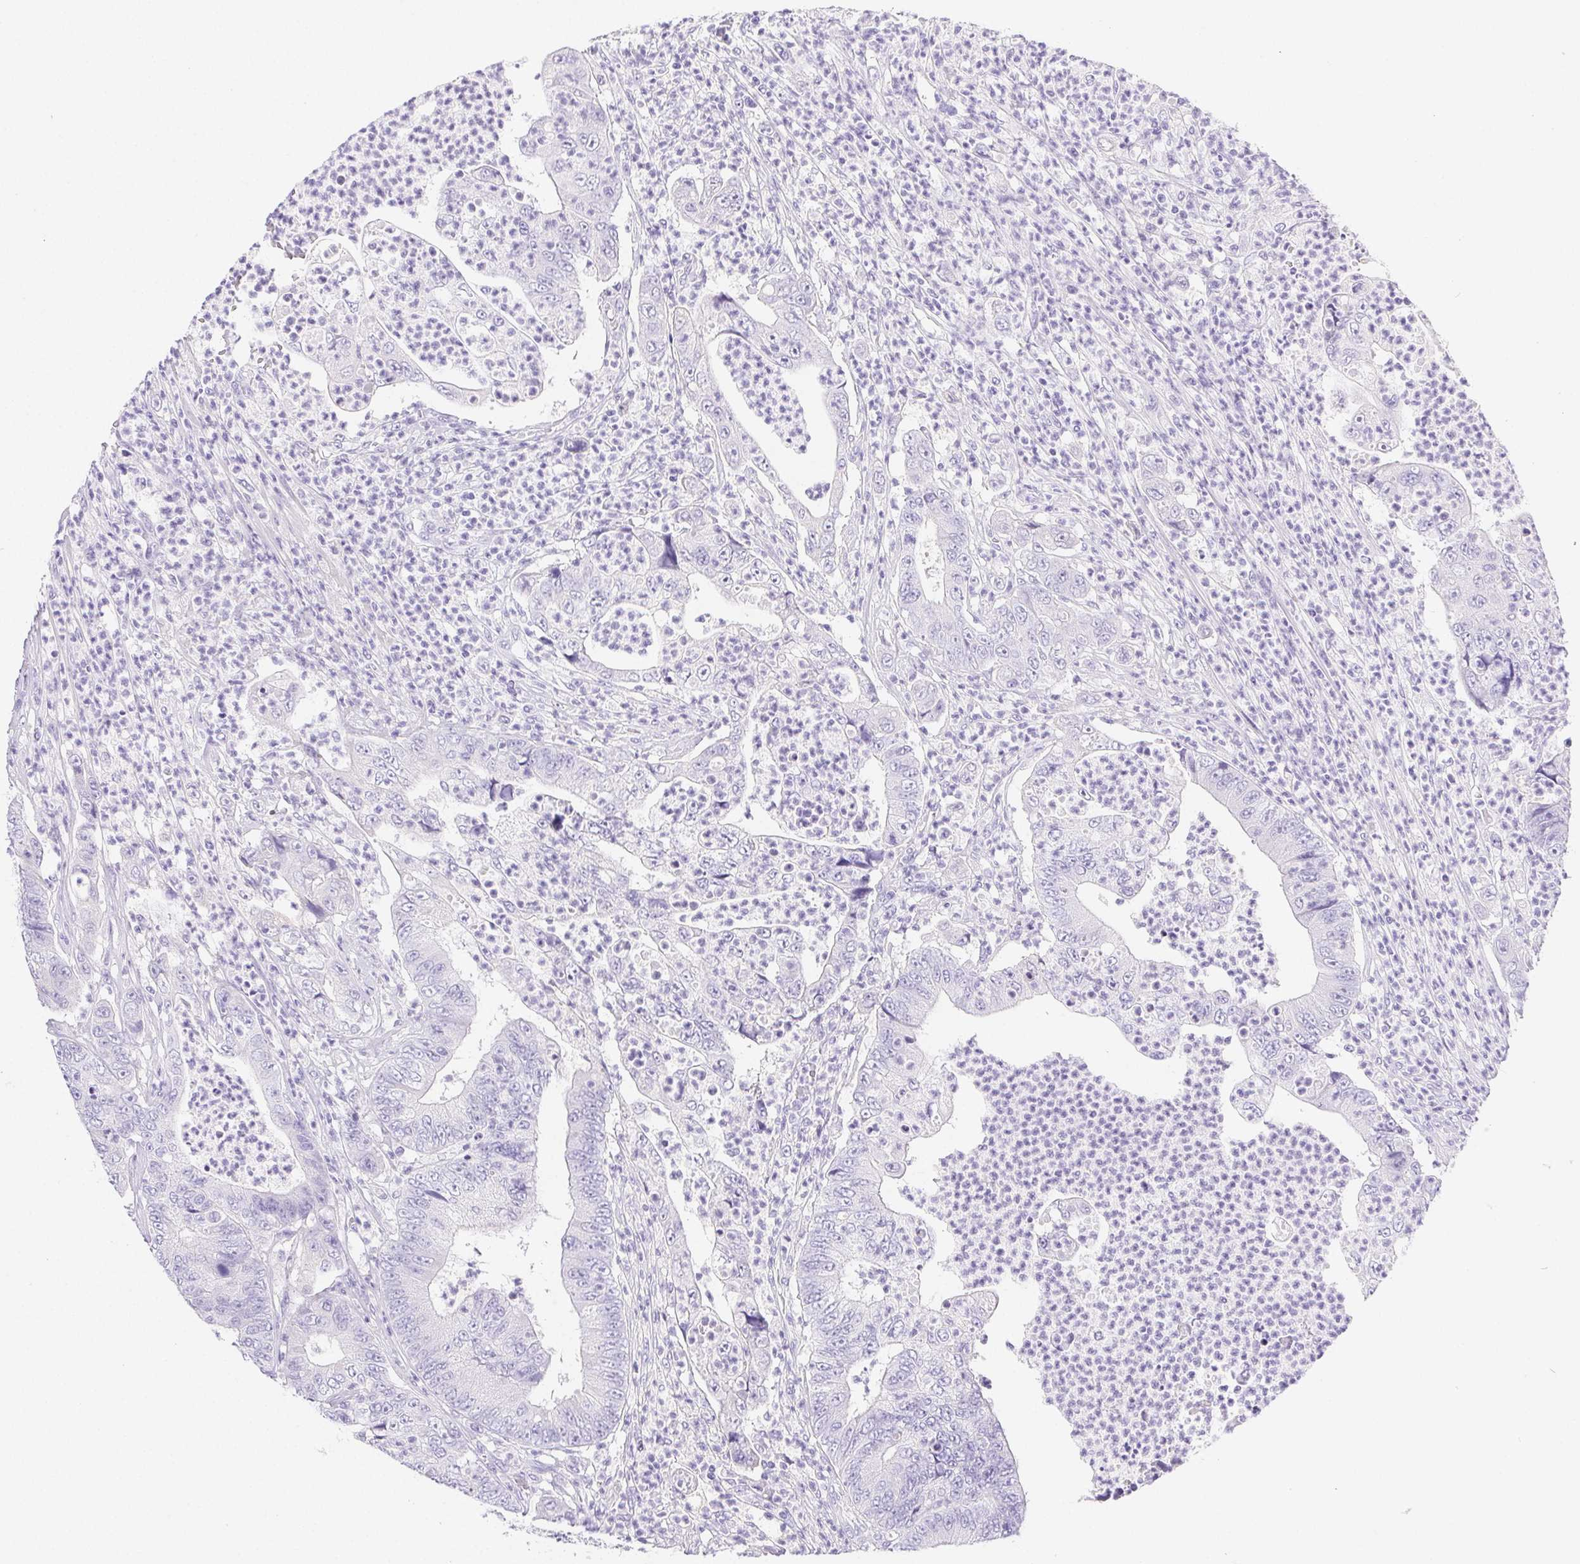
{"staining": {"intensity": "negative", "quantity": "none", "location": "none"}, "tissue": "colorectal cancer", "cell_type": "Tumor cells", "image_type": "cancer", "snomed": [{"axis": "morphology", "description": "Adenocarcinoma, NOS"}, {"axis": "topography", "description": "Colon"}], "caption": "Tumor cells show no significant protein expression in colorectal cancer. Nuclei are stained in blue.", "gene": "PNLIP", "patient": {"sex": "female", "age": 48}}